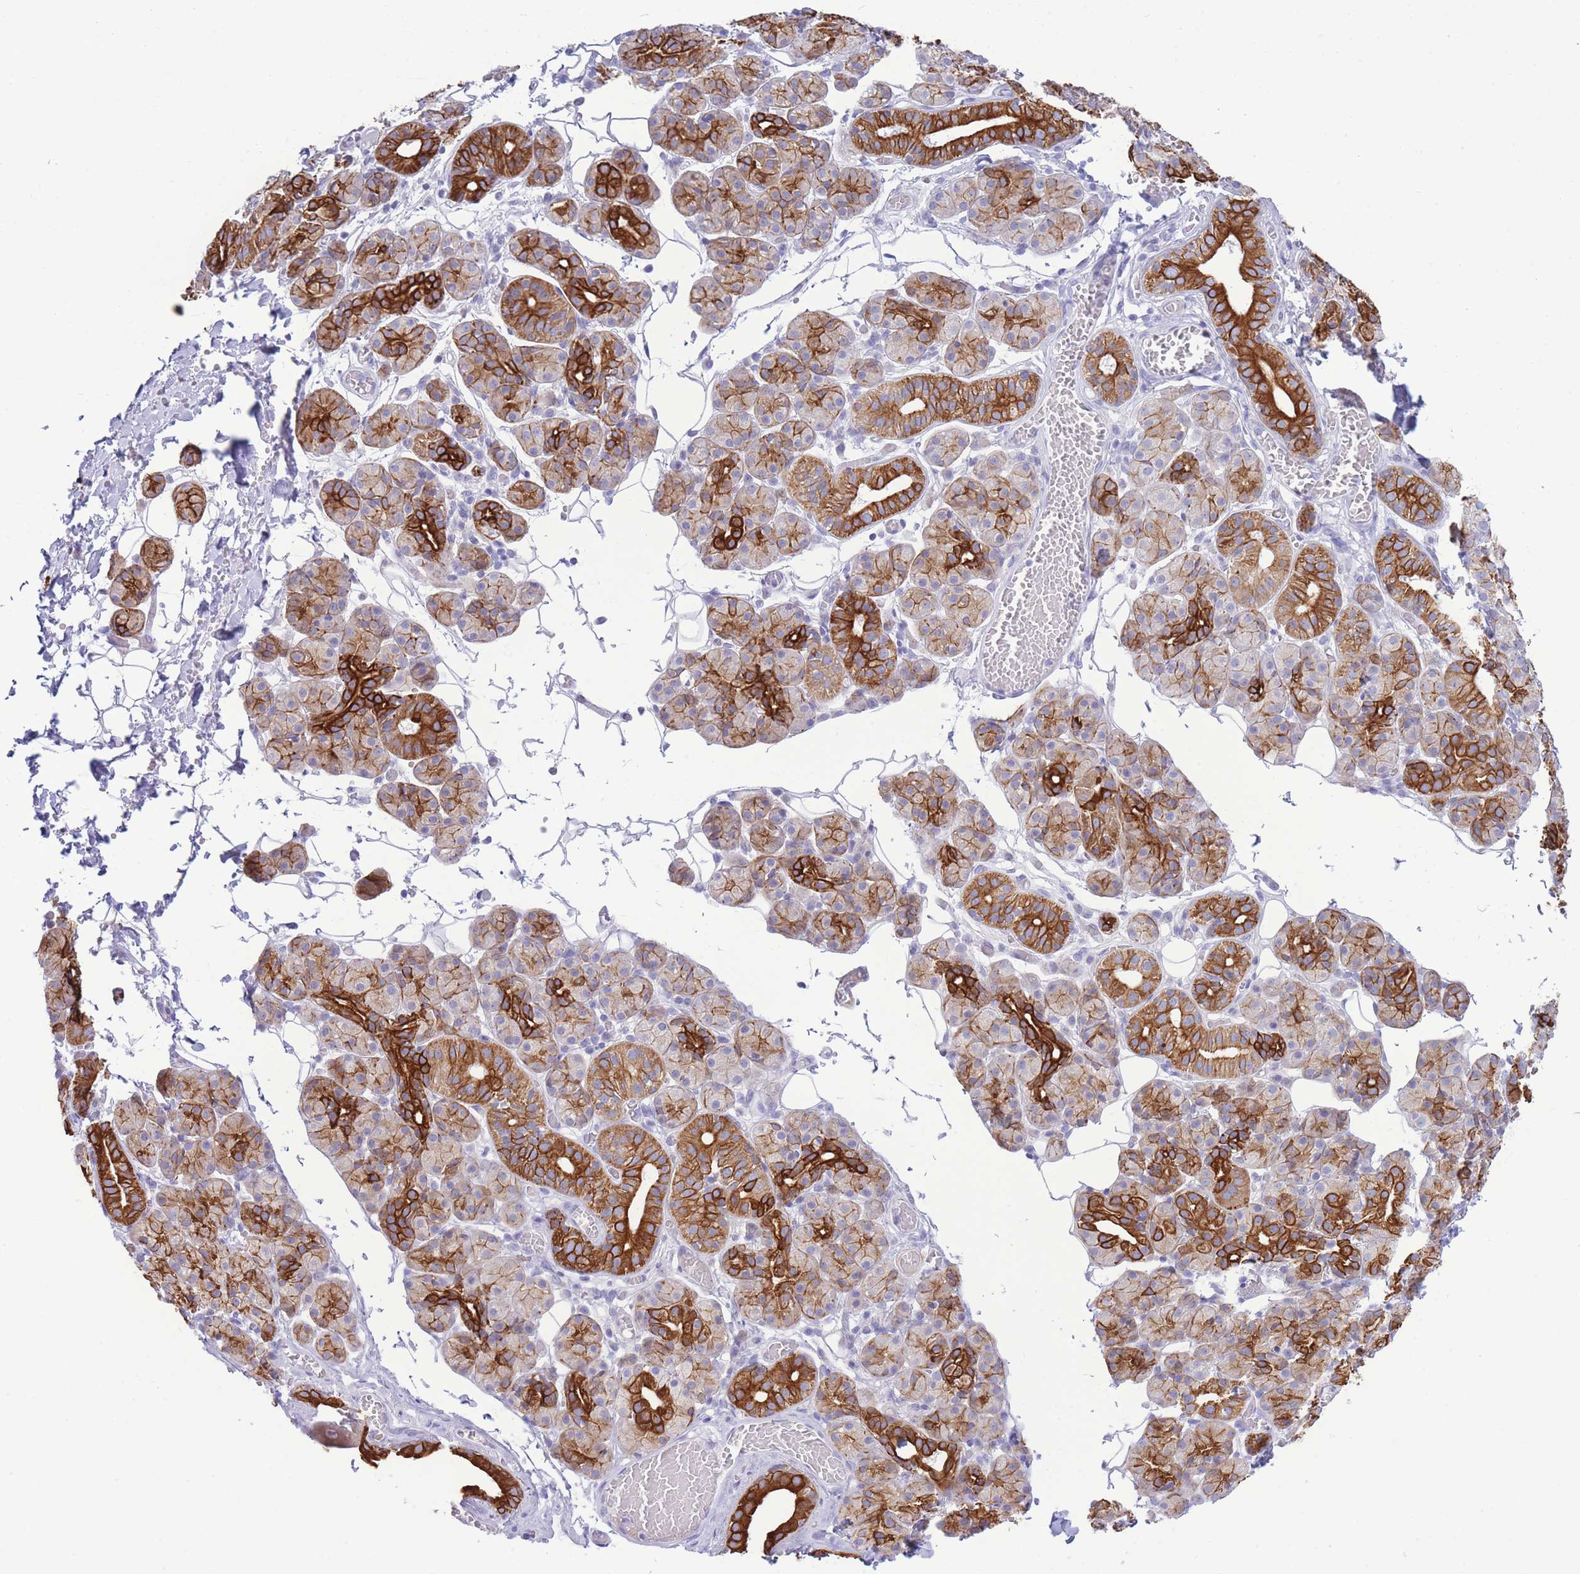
{"staining": {"intensity": "strong", "quantity": "25%-75%", "location": "cytoplasmic/membranous"}, "tissue": "salivary gland", "cell_type": "Glandular cells", "image_type": "normal", "snomed": [{"axis": "morphology", "description": "Normal tissue, NOS"}, {"axis": "topography", "description": "Salivary gland"}], "caption": "Immunohistochemistry photomicrograph of unremarkable human salivary gland stained for a protein (brown), which demonstrates high levels of strong cytoplasmic/membranous staining in approximately 25%-75% of glandular cells.", "gene": "VWA8", "patient": {"sex": "male", "age": 63}}